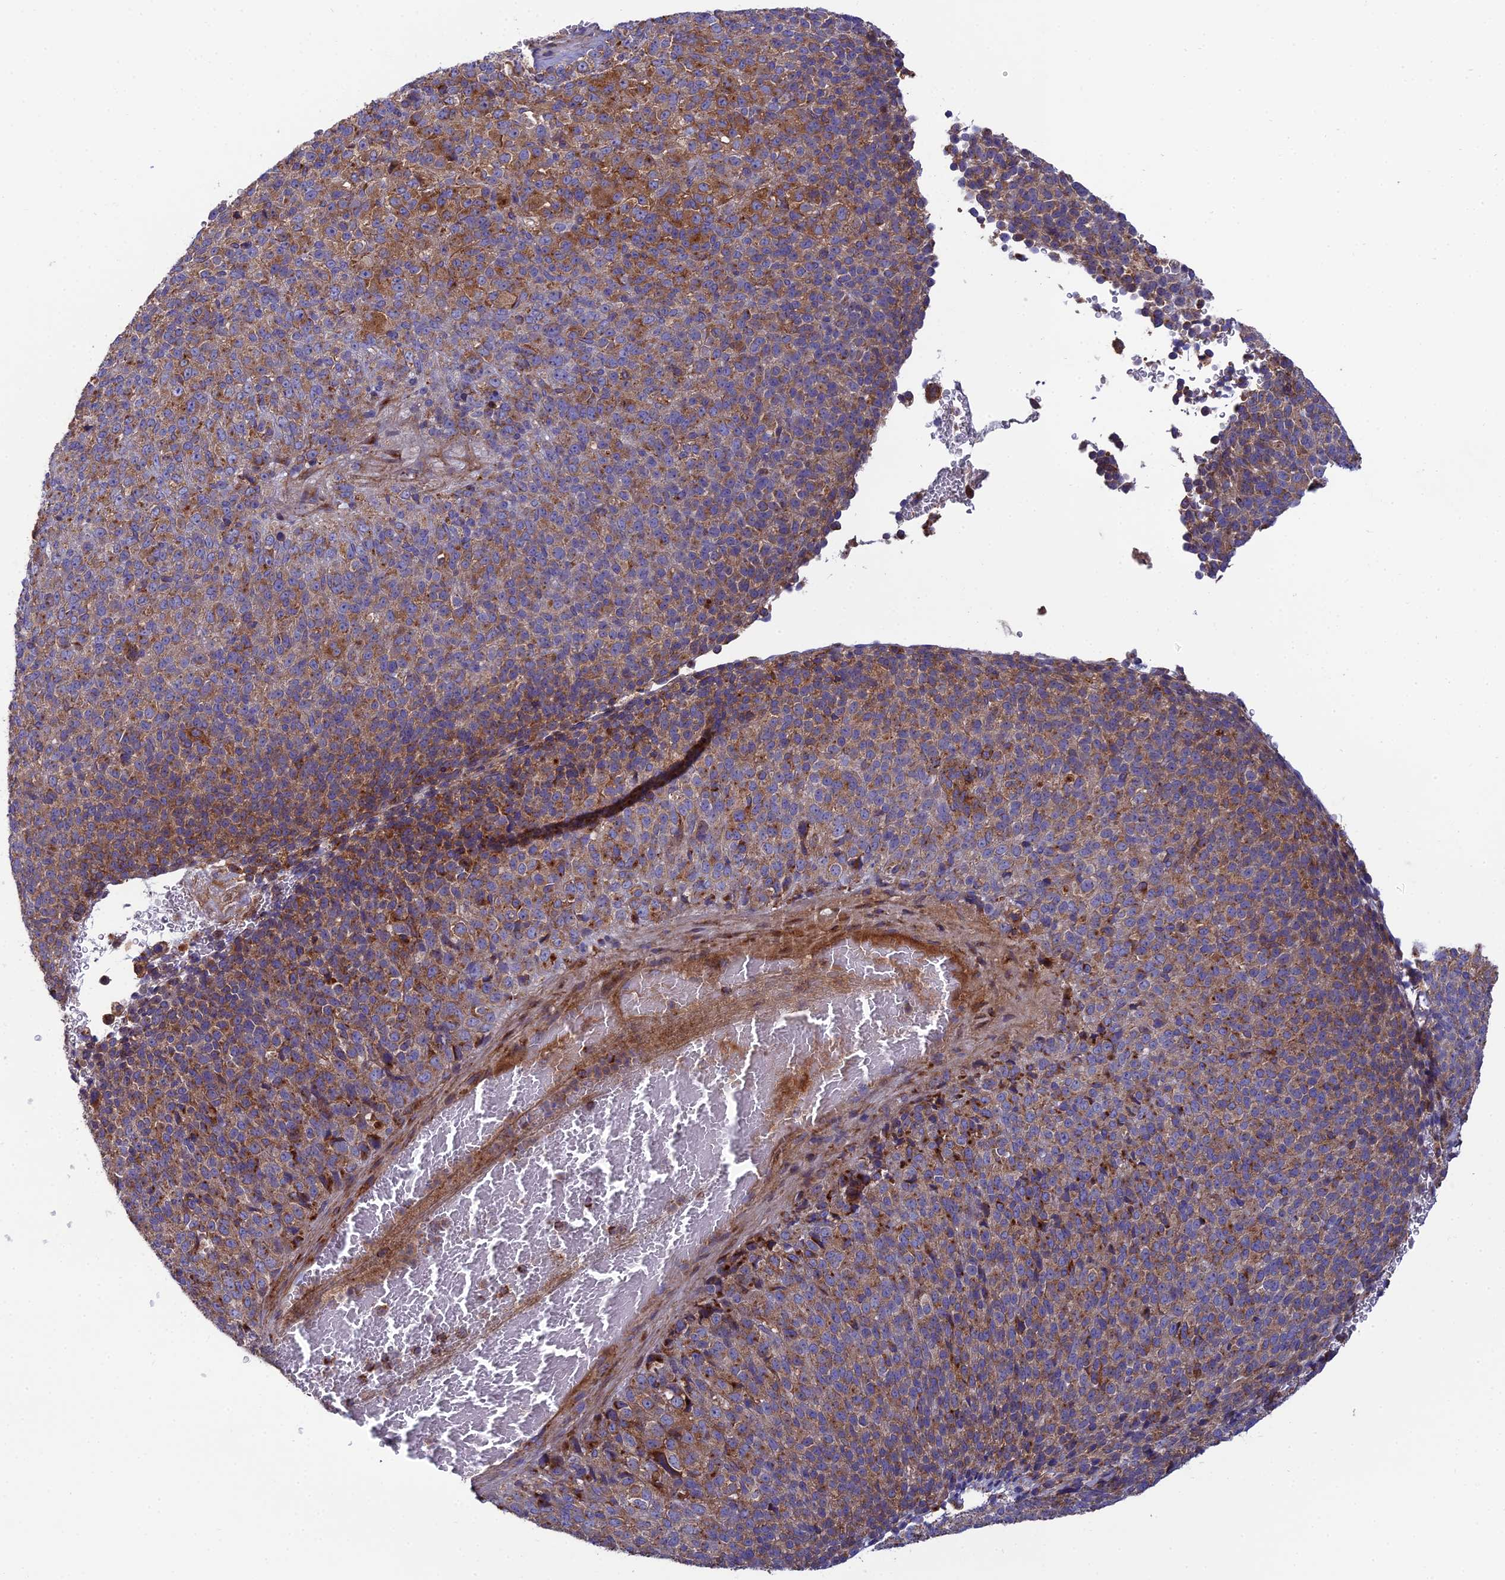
{"staining": {"intensity": "moderate", "quantity": "25%-75%", "location": "cytoplasmic/membranous"}, "tissue": "melanoma", "cell_type": "Tumor cells", "image_type": "cancer", "snomed": [{"axis": "morphology", "description": "Malignant melanoma, Metastatic site"}, {"axis": "topography", "description": "Brain"}], "caption": "Tumor cells demonstrate medium levels of moderate cytoplasmic/membranous expression in approximately 25%-75% of cells in melanoma.", "gene": "LNPEP", "patient": {"sex": "female", "age": 56}}